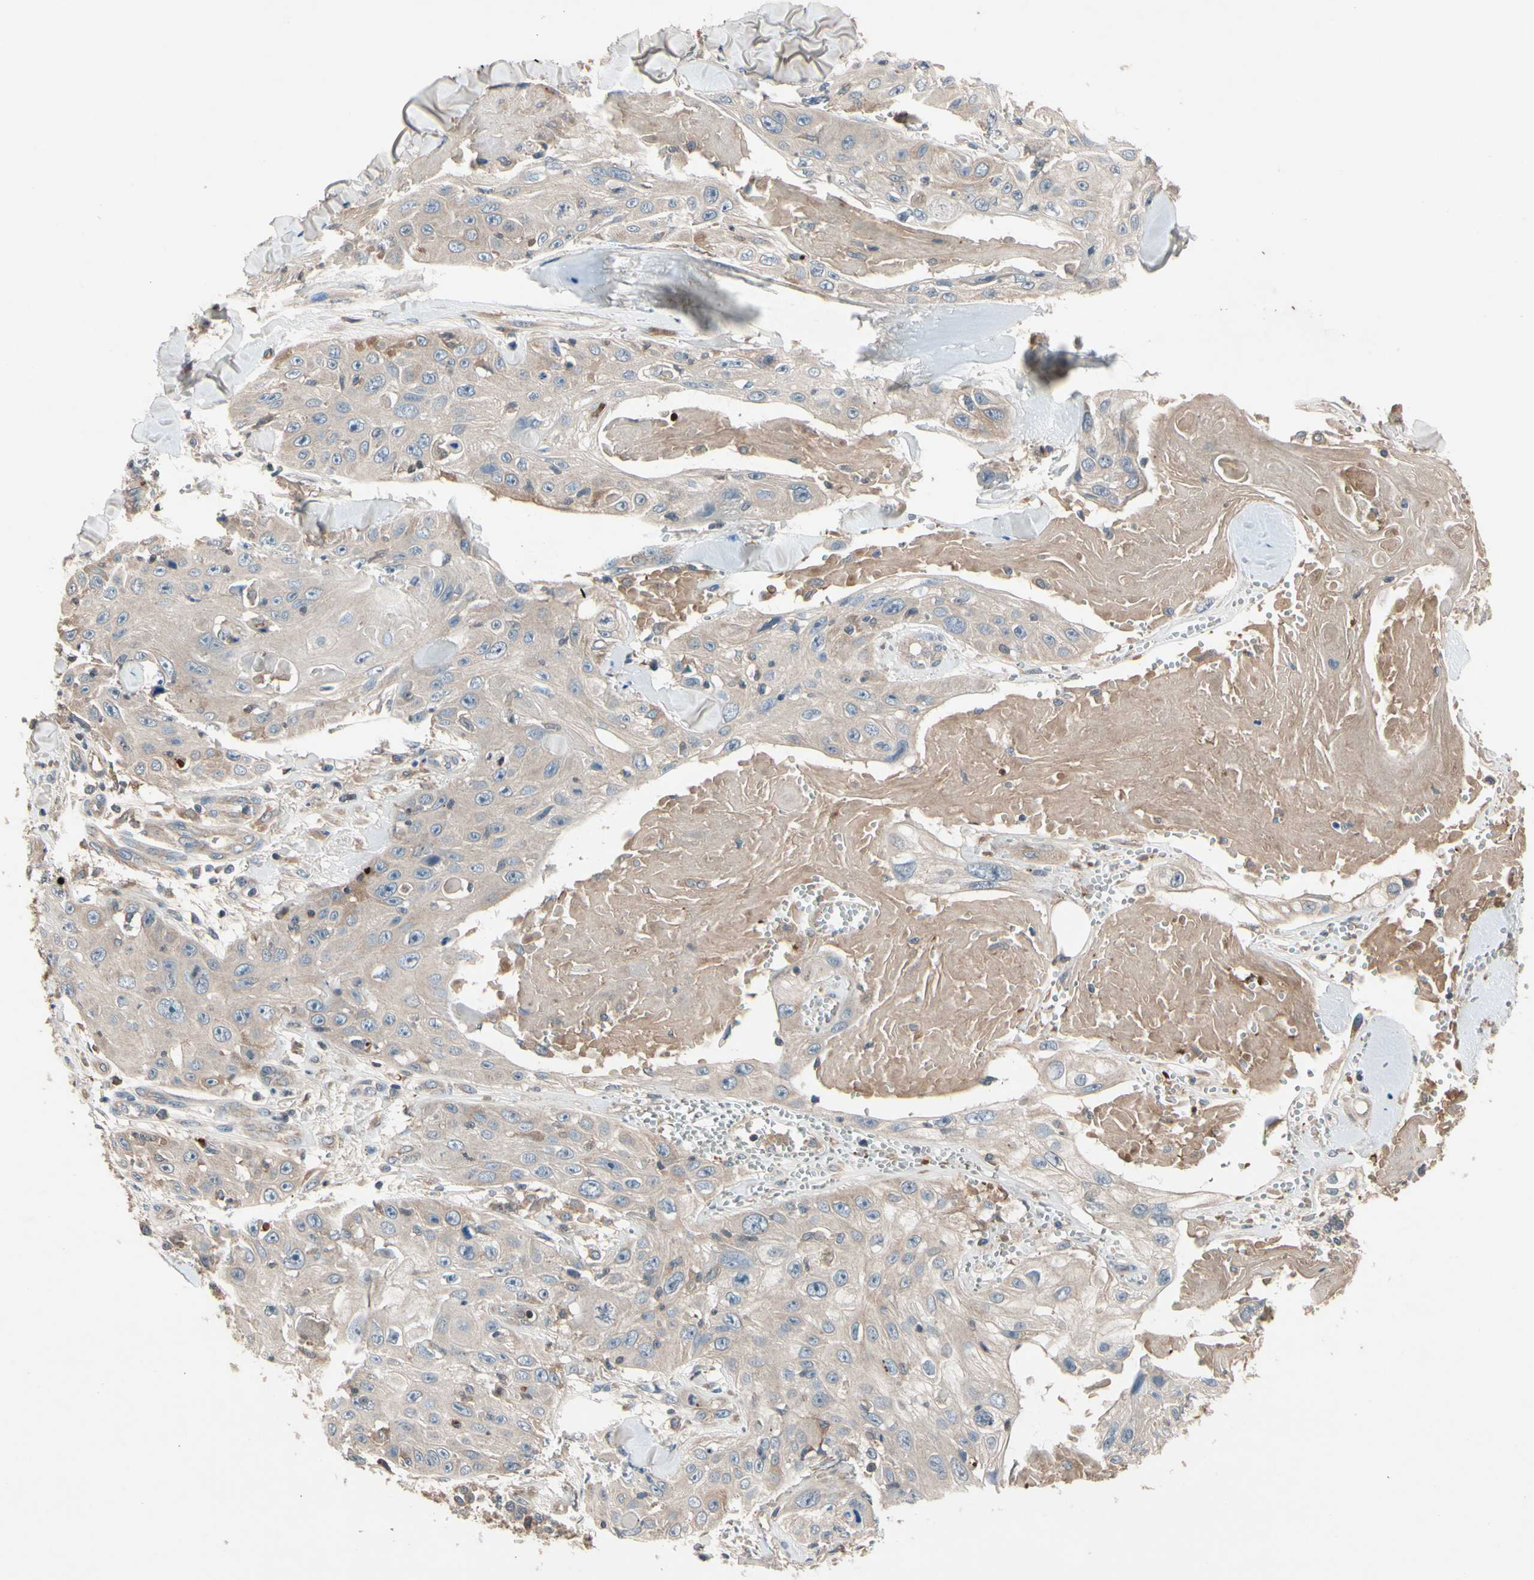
{"staining": {"intensity": "weak", "quantity": "25%-75%", "location": "cytoplasmic/membranous"}, "tissue": "skin cancer", "cell_type": "Tumor cells", "image_type": "cancer", "snomed": [{"axis": "morphology", "description": "Squamous cell carcinoma, NOS"}, {"axis": "topography", "description": "Skin"}], "caption": "This photomicrograph displays immunohistochemistry (IHC) staining of skin squamous cell carcinoma, with low weak cytoplasmic/membranous positivity in approximately 25%-75% of tumor cells.", "gene": "IL1RL1", "patient": {"sex": "male", "age": 86}}